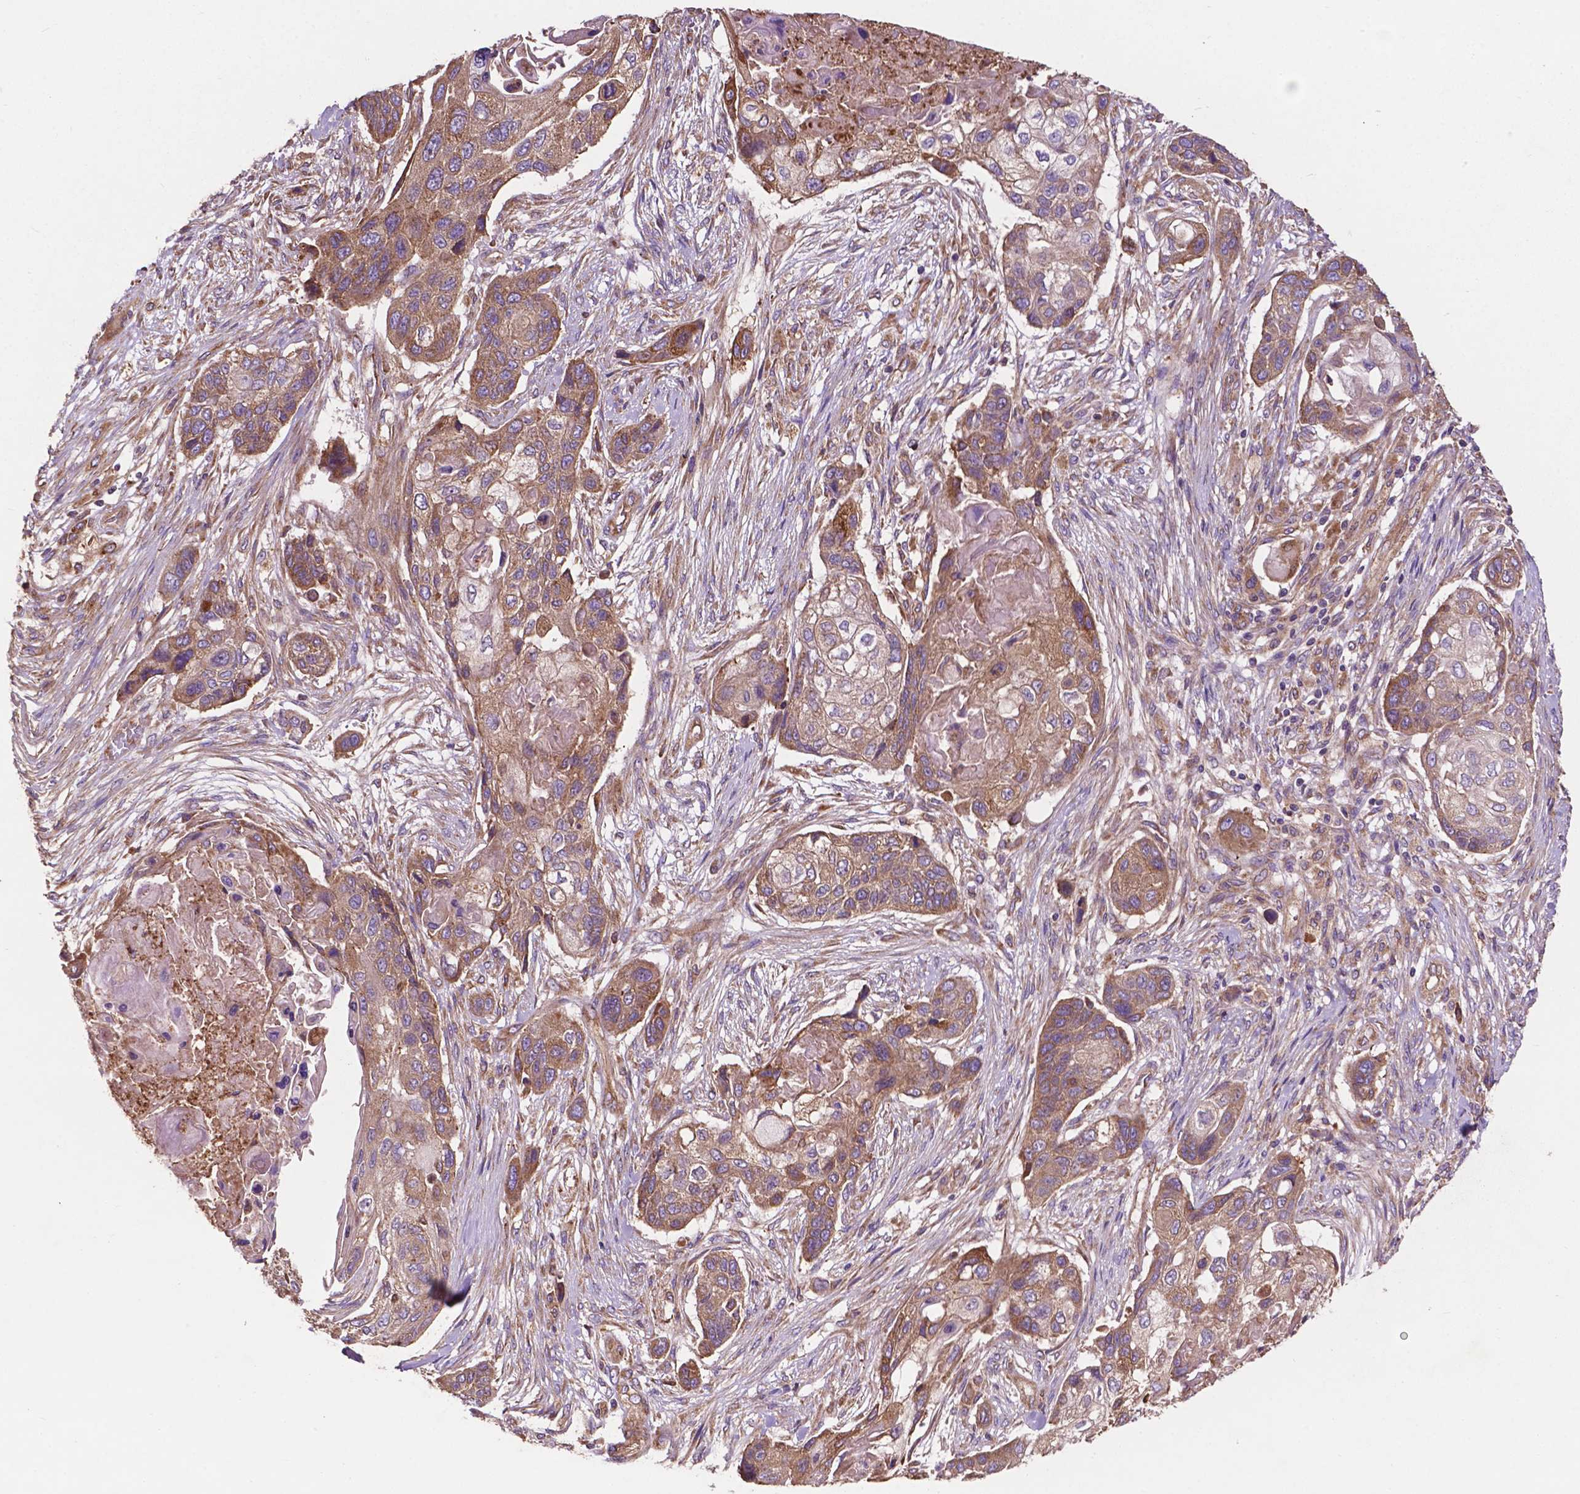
{"staining": {"intensity": "moderate", "quantity": ">75%", "location": "cytoplasmic/membranous"}, "tissue": "lung cancer", "cell_type": "Tumor cells", "image_type": "cancer", "snomed": [{"axis": "morphology", "description": "Squamous cell carcinoma, NOS"}, {"axis": "topography", "description": "Lung"}], "caption": "Immunohistochemical staining of squamous cell carcinoma (lung) shows medium levels of moderate cytoplasmic/membranous expression in about >75% of tumor cells.", "gene": "CCDC71L", "patient": {"sex": "male", "age": 69}}